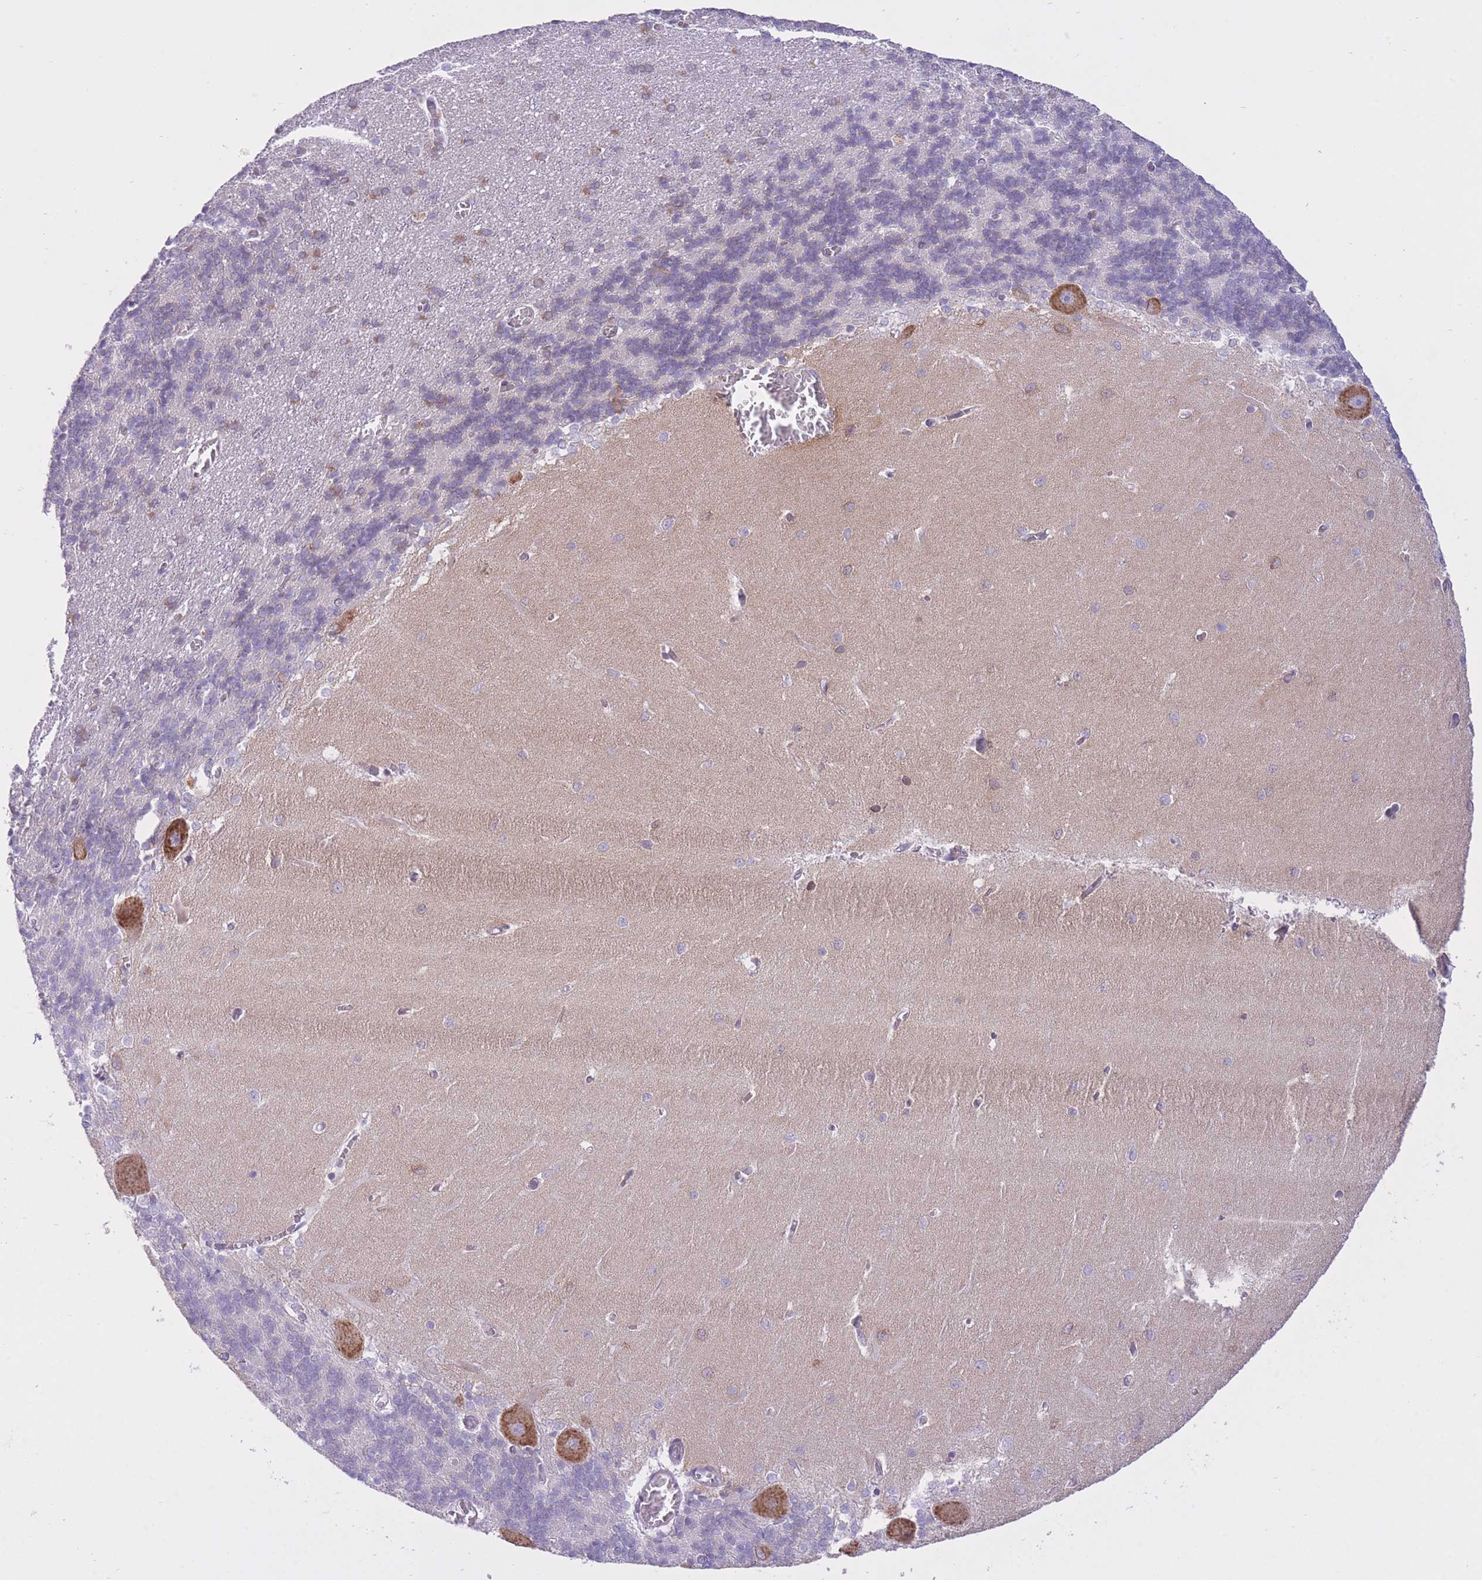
{"staining": {"intensity": "weak", "quantity": "<25%", "location": "cytoplasmic/membranous"}, "tissue": "cerebellum", "cell_type": "Cells in granular layer", "image_type": "normal", "snomed": [{"axis": "morphology", "description": "Normal tissue, NOS"}, {"axis": "topography", "description": "Cerebellum"}], "caption": "Cerebellum was stained to show a protein in brown. There is no significant expression in cells in granular layer. (DAB (3,3'-diaminobenzidine) IHC visualized using brightfield microscopy, high magnification).", "gene": "ZNF501", "patient": {"sex": "male", "age": 37}}